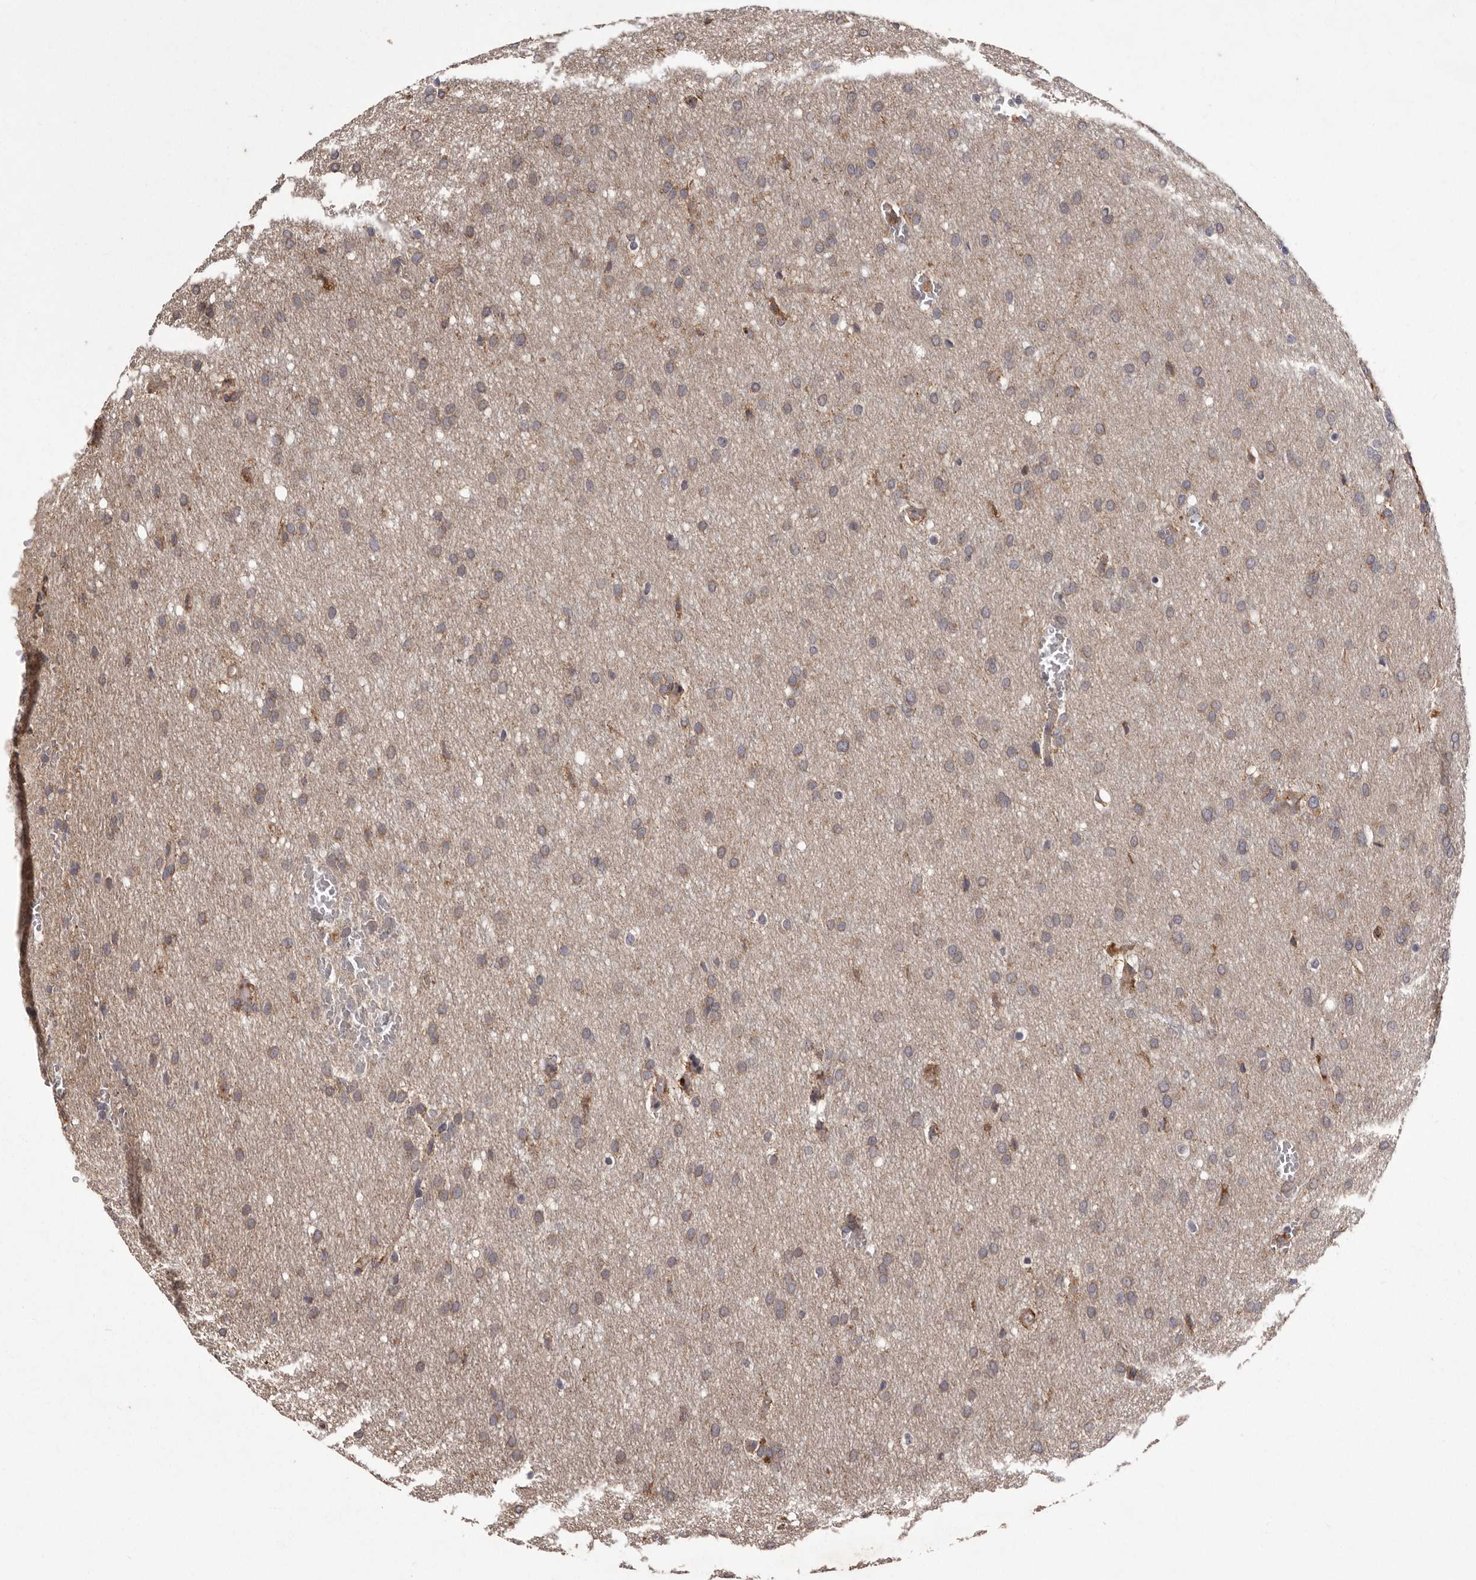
{"staining": {"intensity": "weak", "quantity": ">75%", "location": "cytoplasmic/membranous"}, "tissue": "glioma", "cell_type": "Tumor cells", "image_type": "cancer", "snomed": [{"axis": "morphology", "description": "Glioma, malignant, Low grade"}, {"axis": "topography", "description": "Brain"}], "caption": "Glioma stained with immunohistochemistry (IHC) displays weak cytoplasmic/membranous staining in about >75% of tumor cells.", "gene": "CYP1B1", "patient": {"sex": "female", "age": 37}}